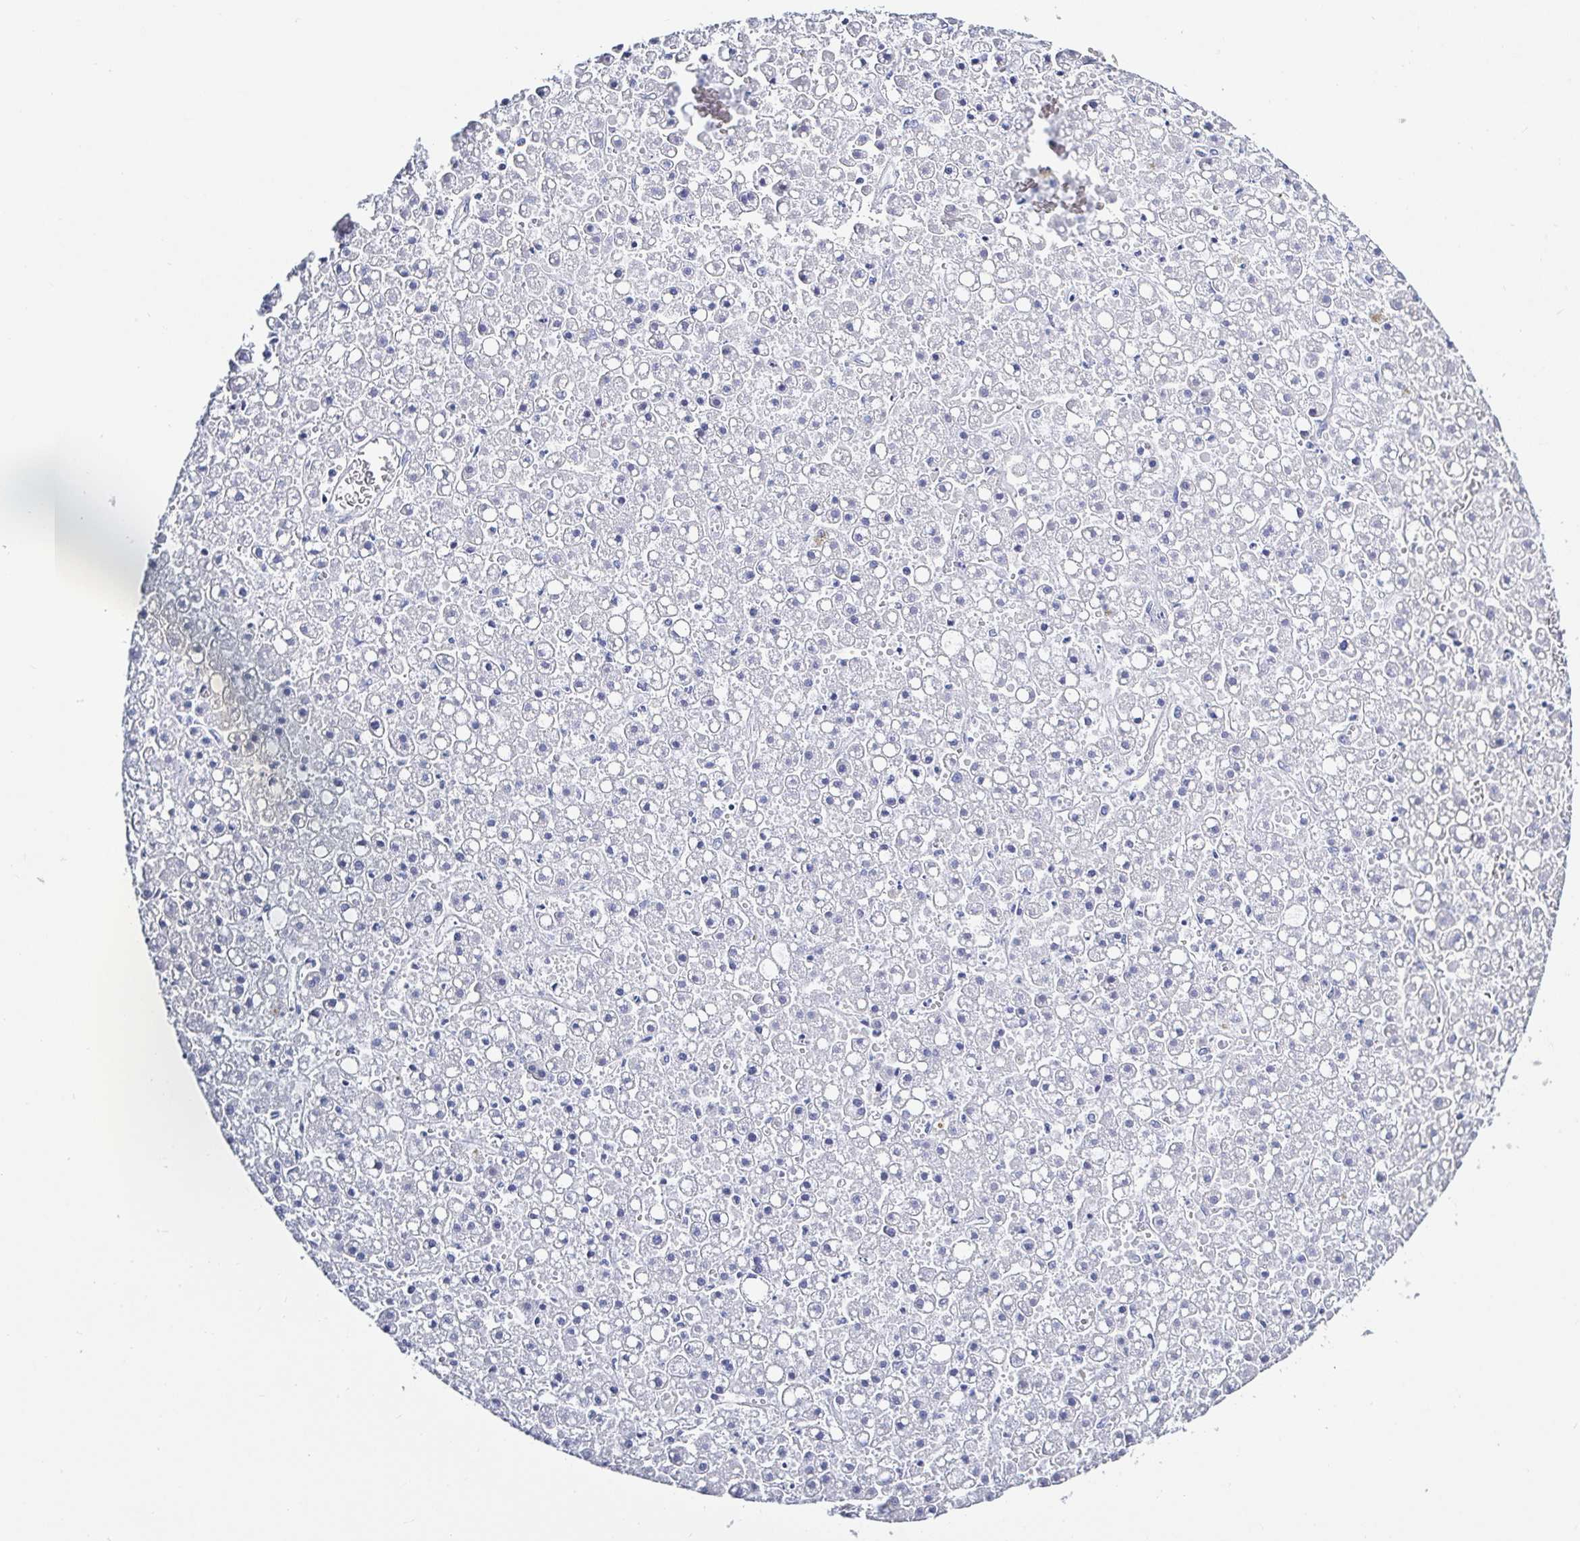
{"staining": {"intensity": "negative", "quantity": "none", "location": "none"}, "tissue": "liver cancer", "cell_type": "Tumor cells", "image_type": "cancer", "snomed": [{"axis": "morphology", "description": "Carcinoma, Hepatocellular, NOS"}, {"axis": "topography", "description": "Liver"}], "caption": "The histopathology image displays no staining of tumor cells in liver cancer.", "gene": "OR10K1", "patient": {"sex": "male", "age": 67}}